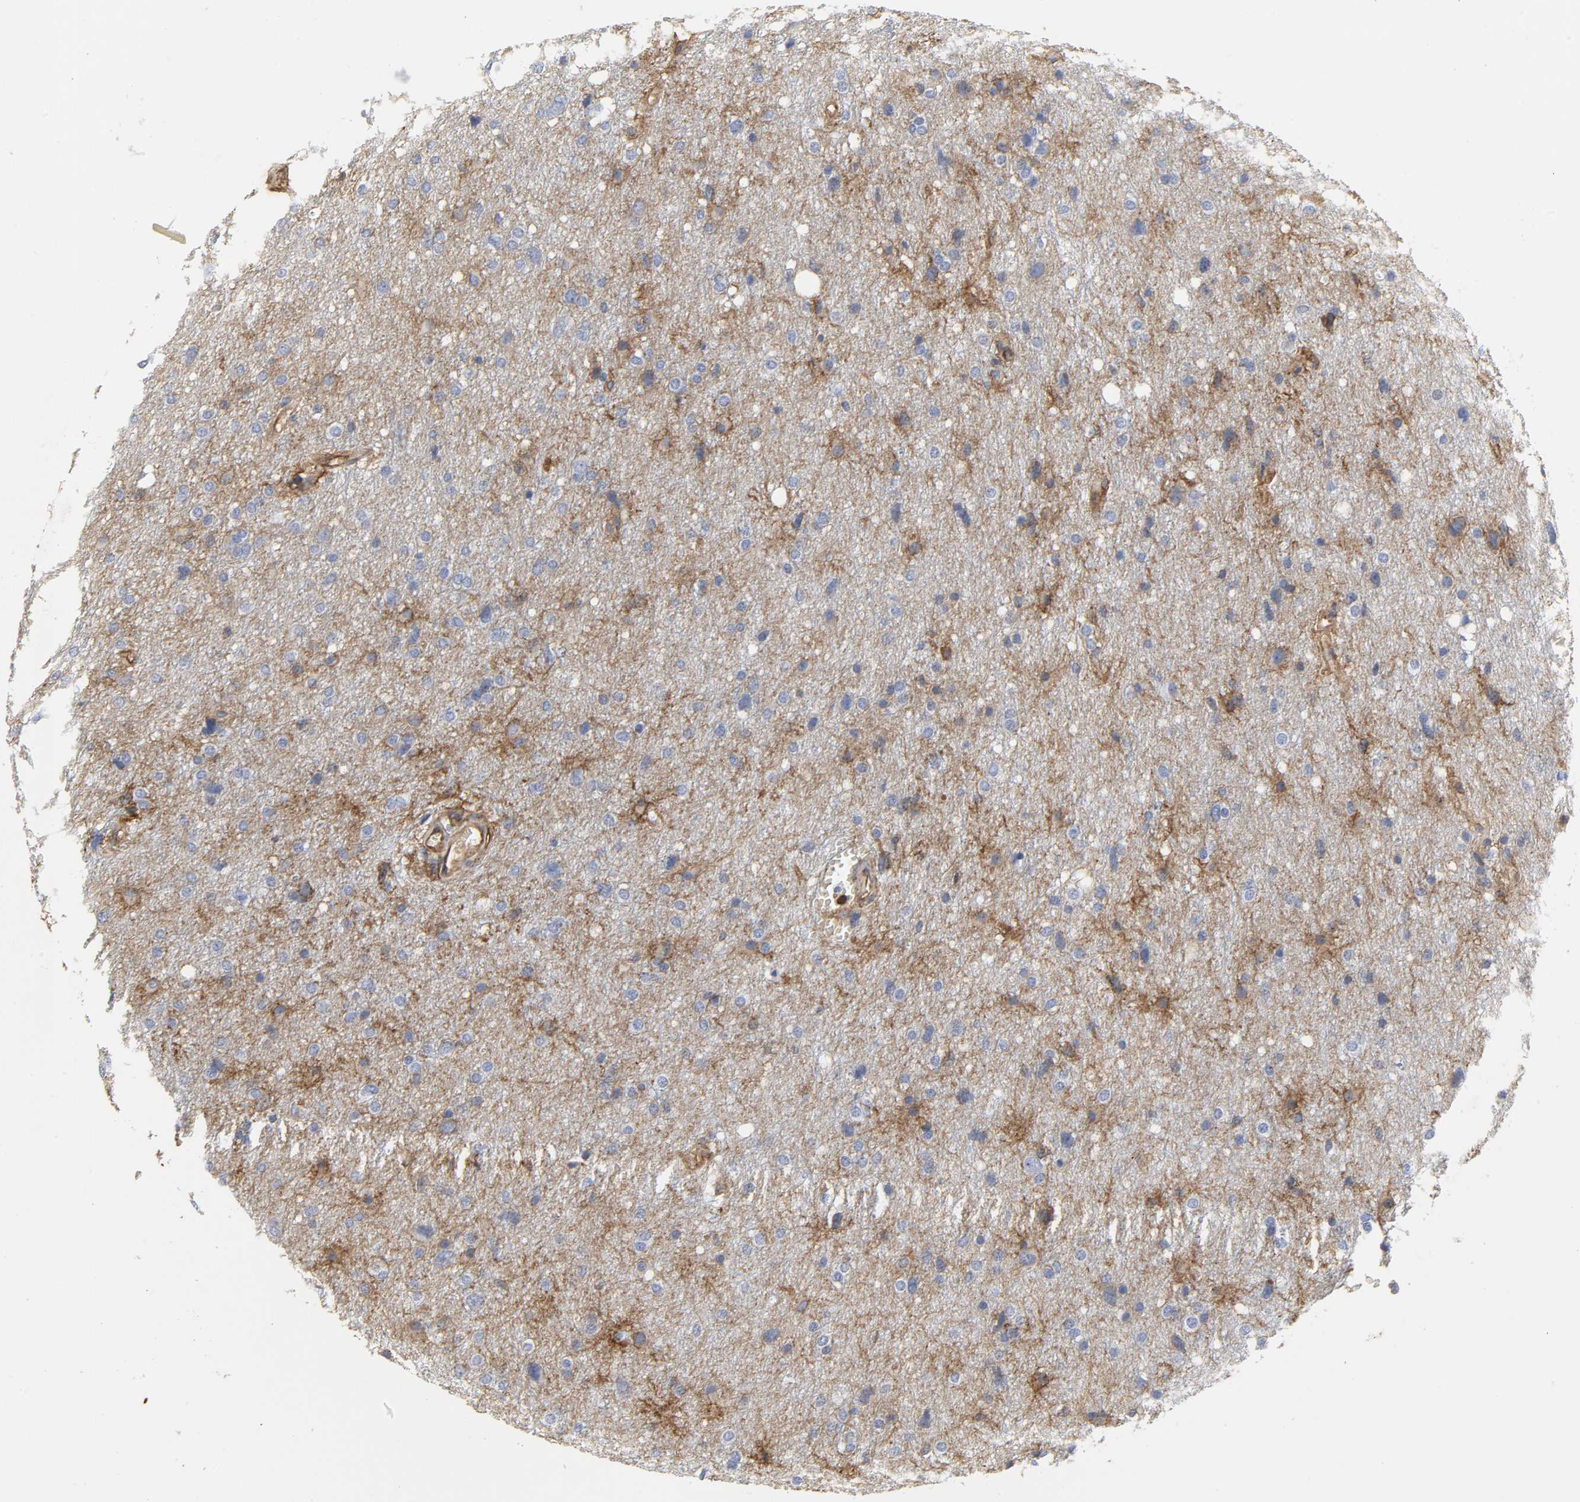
{"staining": {"intensity": "moderate", "quantity": "<25%", "location": "cytoplasmic/membranous"}, "tissue": "glioma", "cell_type": "Tumor cells", "image_type": "cancer", "snomed": [{"axis": "morphology", "description": "Glioma, malignant, High grade"}, {"axis": "topography", "description": "Brain"}], "caption": "Immunohistochemistry histopathology image of human malignant glioma (high-grade) stained for a protein (brown), which demonstrates low levels of moderate cytoplasmic/membranous expression in about <25% of tumor cells.", "gene": "ANXA2", "patient": {"sex": "female", "age": 59}}